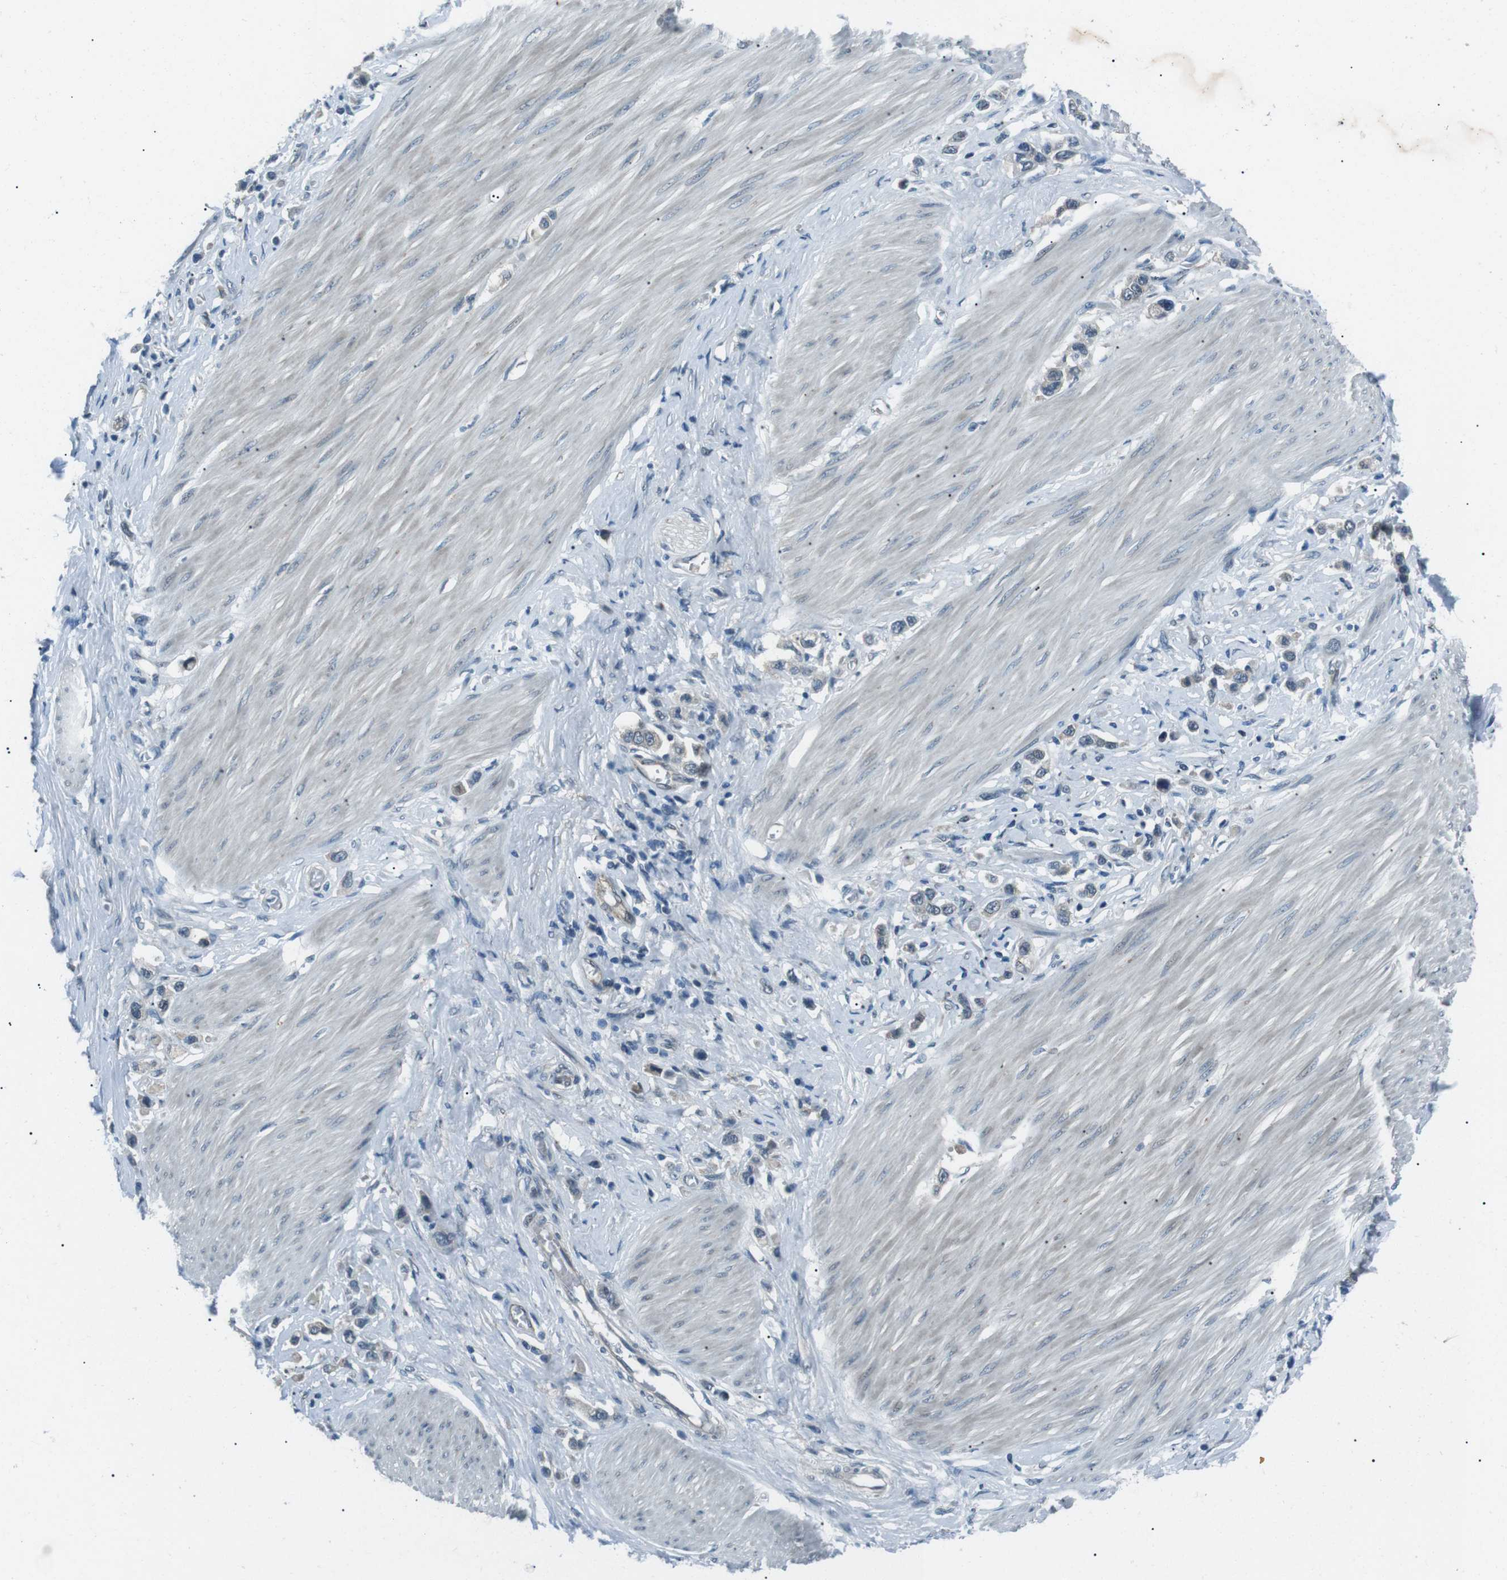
{"staining": {"intensity": "negative", "quantity": "none", "location": "none"}, "tissue": "stomach cancer", "cell_type": "Tumor cells", "image_type": "cancer", "snomed": [{"axis": "morphology", "description": "Adenocarcinoma, NOS"}, {"axis": "topography", "description": "Stomach"}], "caption": "Histopathology image shows no significant protein expression in tumor cells of stomach cancer (adenocarcinoma).", "gene": "LRIG2", "patient": {"sex": "female", "age": 65}}